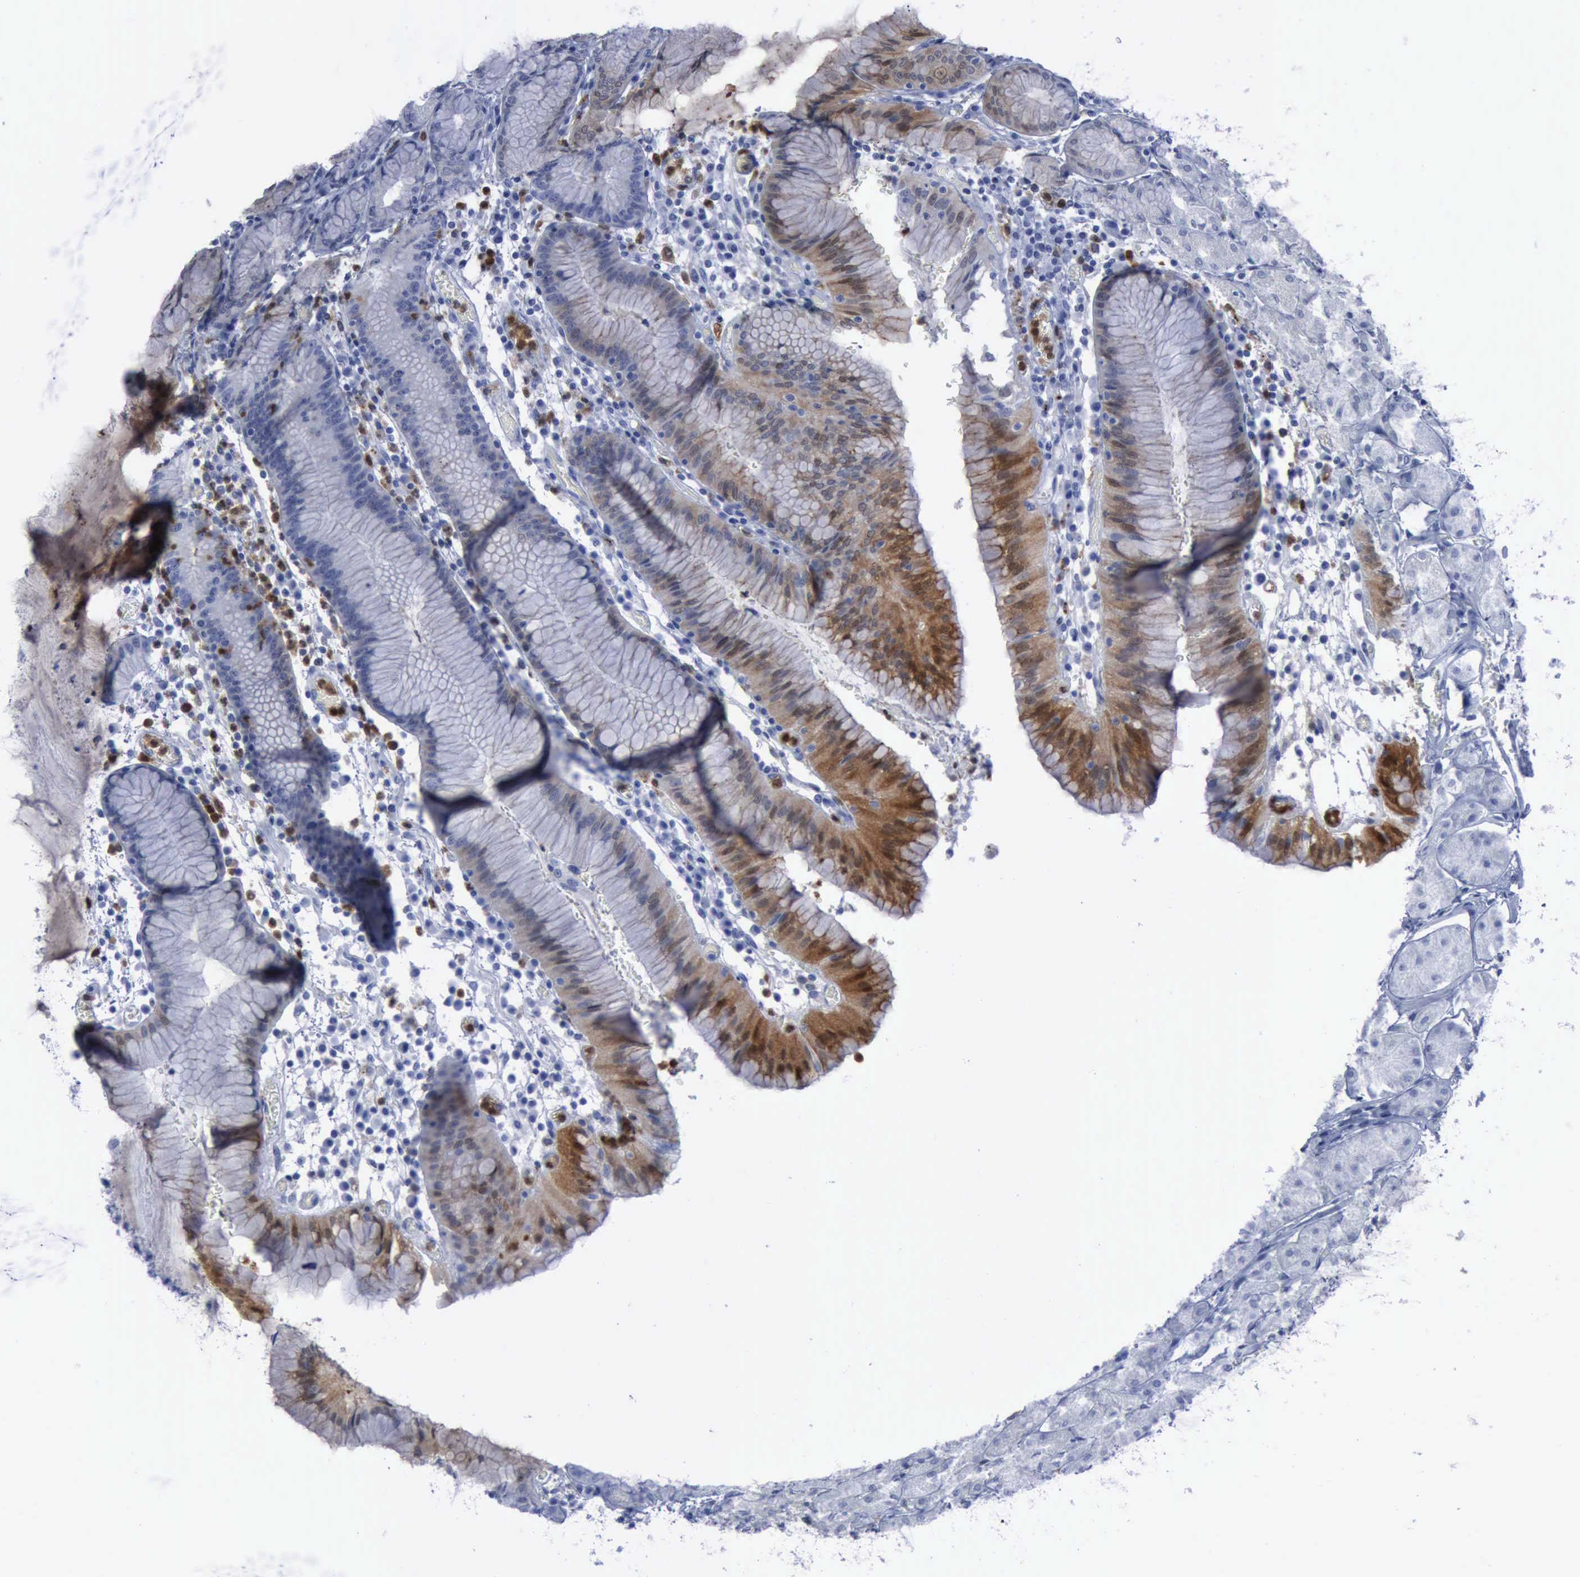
{"staining": {"intensity": "strong", "quantity": "25%-75%", "location": "cytoplasmic/membranous"}, "tissue": "stomach", "cell_type": "Glandular cells", "image_type": "normal", "snomed": [{"axis": "morphology", "description": "Normal tissue, NOS"}, {"axis": "topography", "description": "Stomach, lower"}], "caption": "Protein expression analysis of unremarkable stomach exhibits strong cytoplasmic/membranous expression in about 25%-75% of glandular cells. Ihc stains the protein of interest in brown and the nuclei are stained blue.", "gene": "CSTA", "patient": {"sex": "female", "age": 73}}